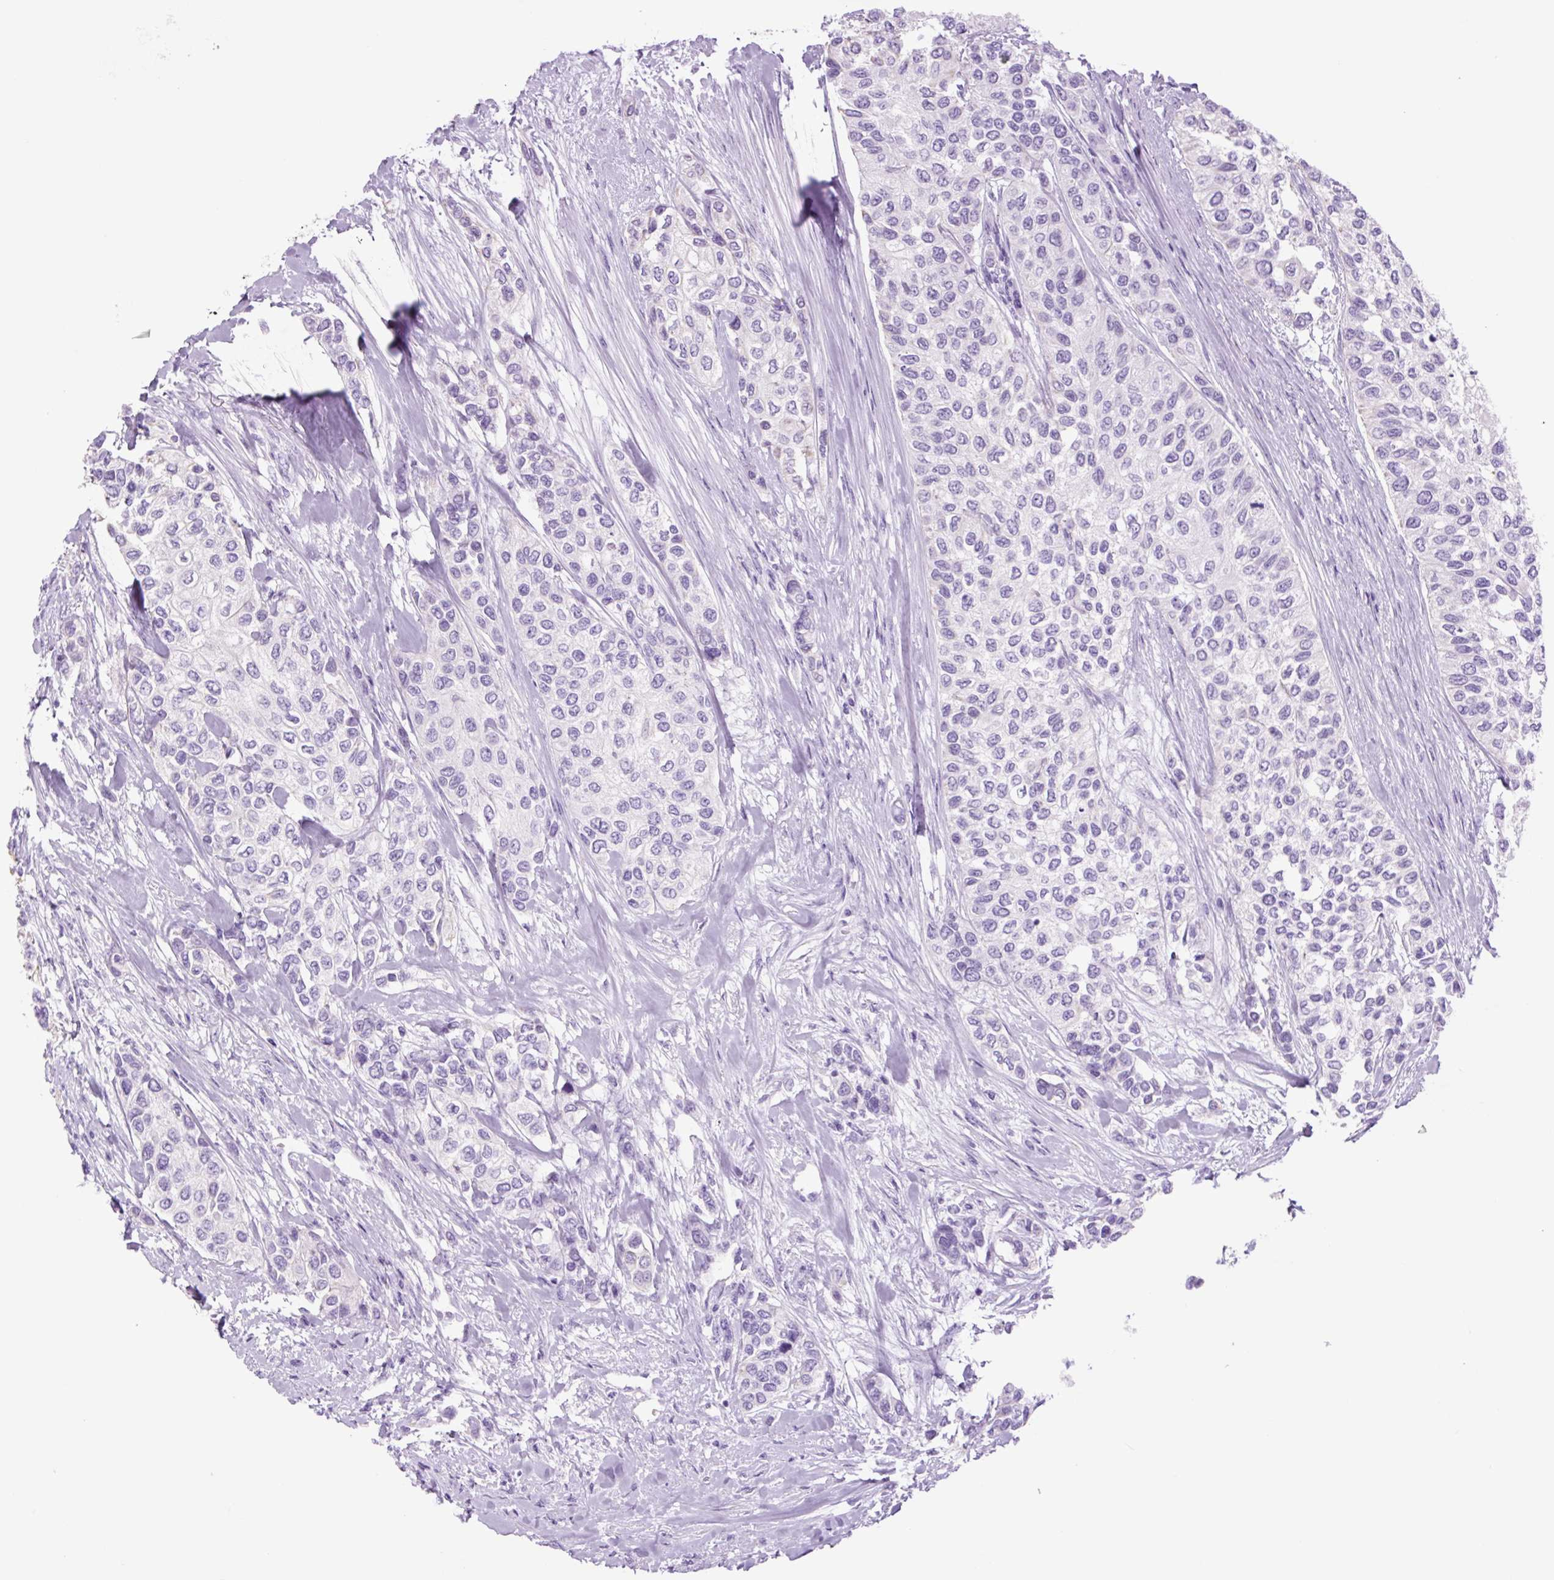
{"staining": {"intensity": "negative", "quantity": "none", "location": "none"}, "tissue": "urothelial cancer", "cell_type": "Tumor cells", "image_type": "cancer", "snomed": [{"axis": "morphology", "description": "Normal tissue, NOS"}, {"axis": "morphology", "description": "Urothelial carcinoma, High grade"}, {"axis": "topography", "description": "Vascular tissue"}, {"axis": "topography", "description": "Urinary bladder"}], "caption": "Immunohistochemical staining of human urothelial carcinoma (high-grade) displays no significant expression in tumor cells. (DAB immunohistochemistry (IHC) visualized using brightfield microscopy, high magnification).", "gene": "TFF2", "patient": {"sex": "female", "age": 56}}